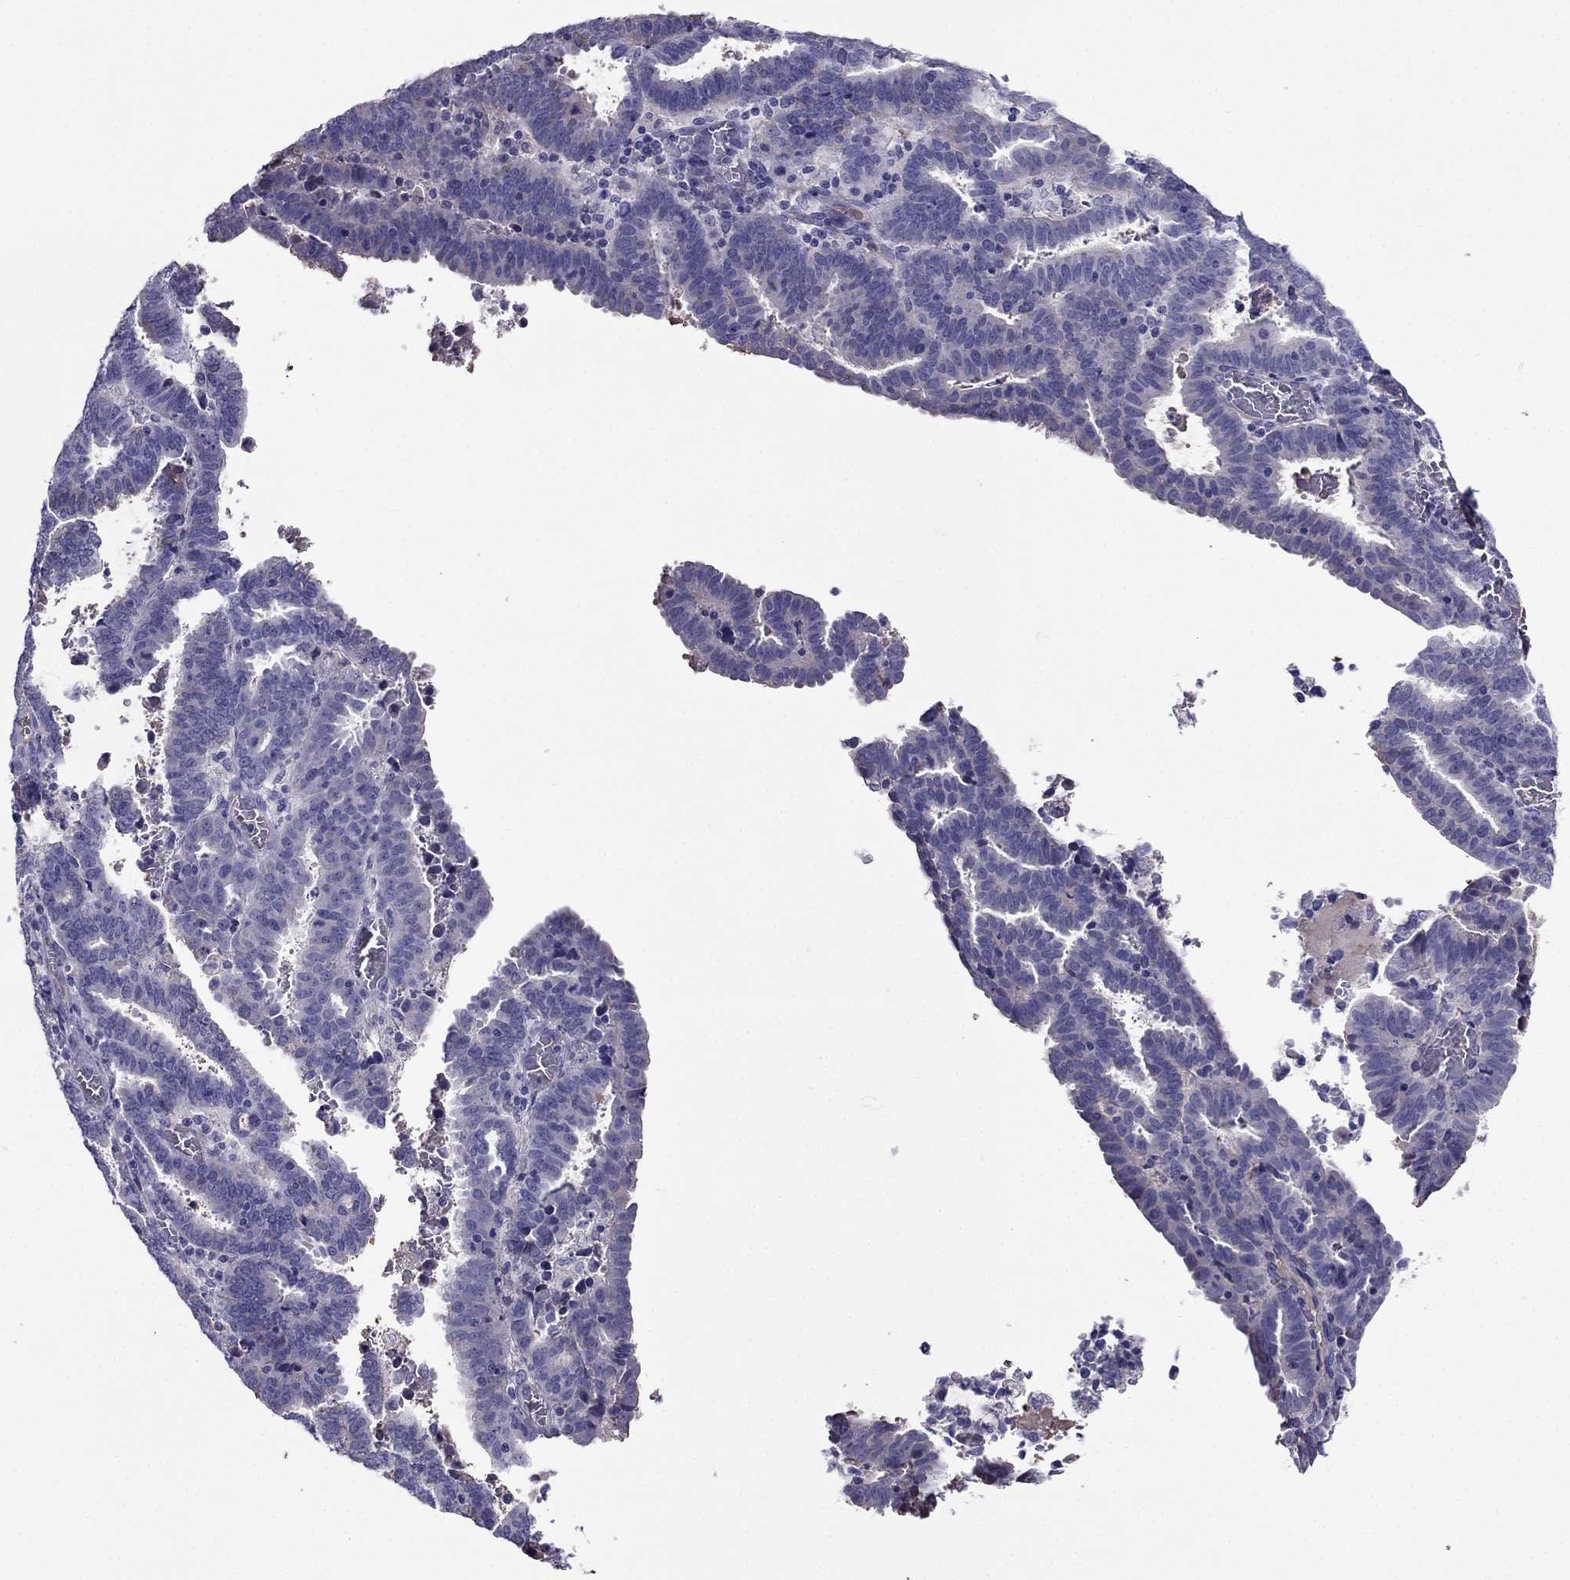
{"staining": {"intensity": "negative", "quantity": "none", "location": "none"}, "tissue": "endometrial cancer", "cell_type": "Tumor cells", "image_type": "cancer", "snomed": [{"axis": "morphology", "description": "Adenocarcinoma, NOS"}, {"axis": "topography", "description": "Uterus"}], "caption": "This is a micrograph of IHC staining of adenocarcinoma (endometrial), which shows no positivity in tumor cells.", "gene": "TBC1D21", "patient": {"sex": "female", "age": 83}}